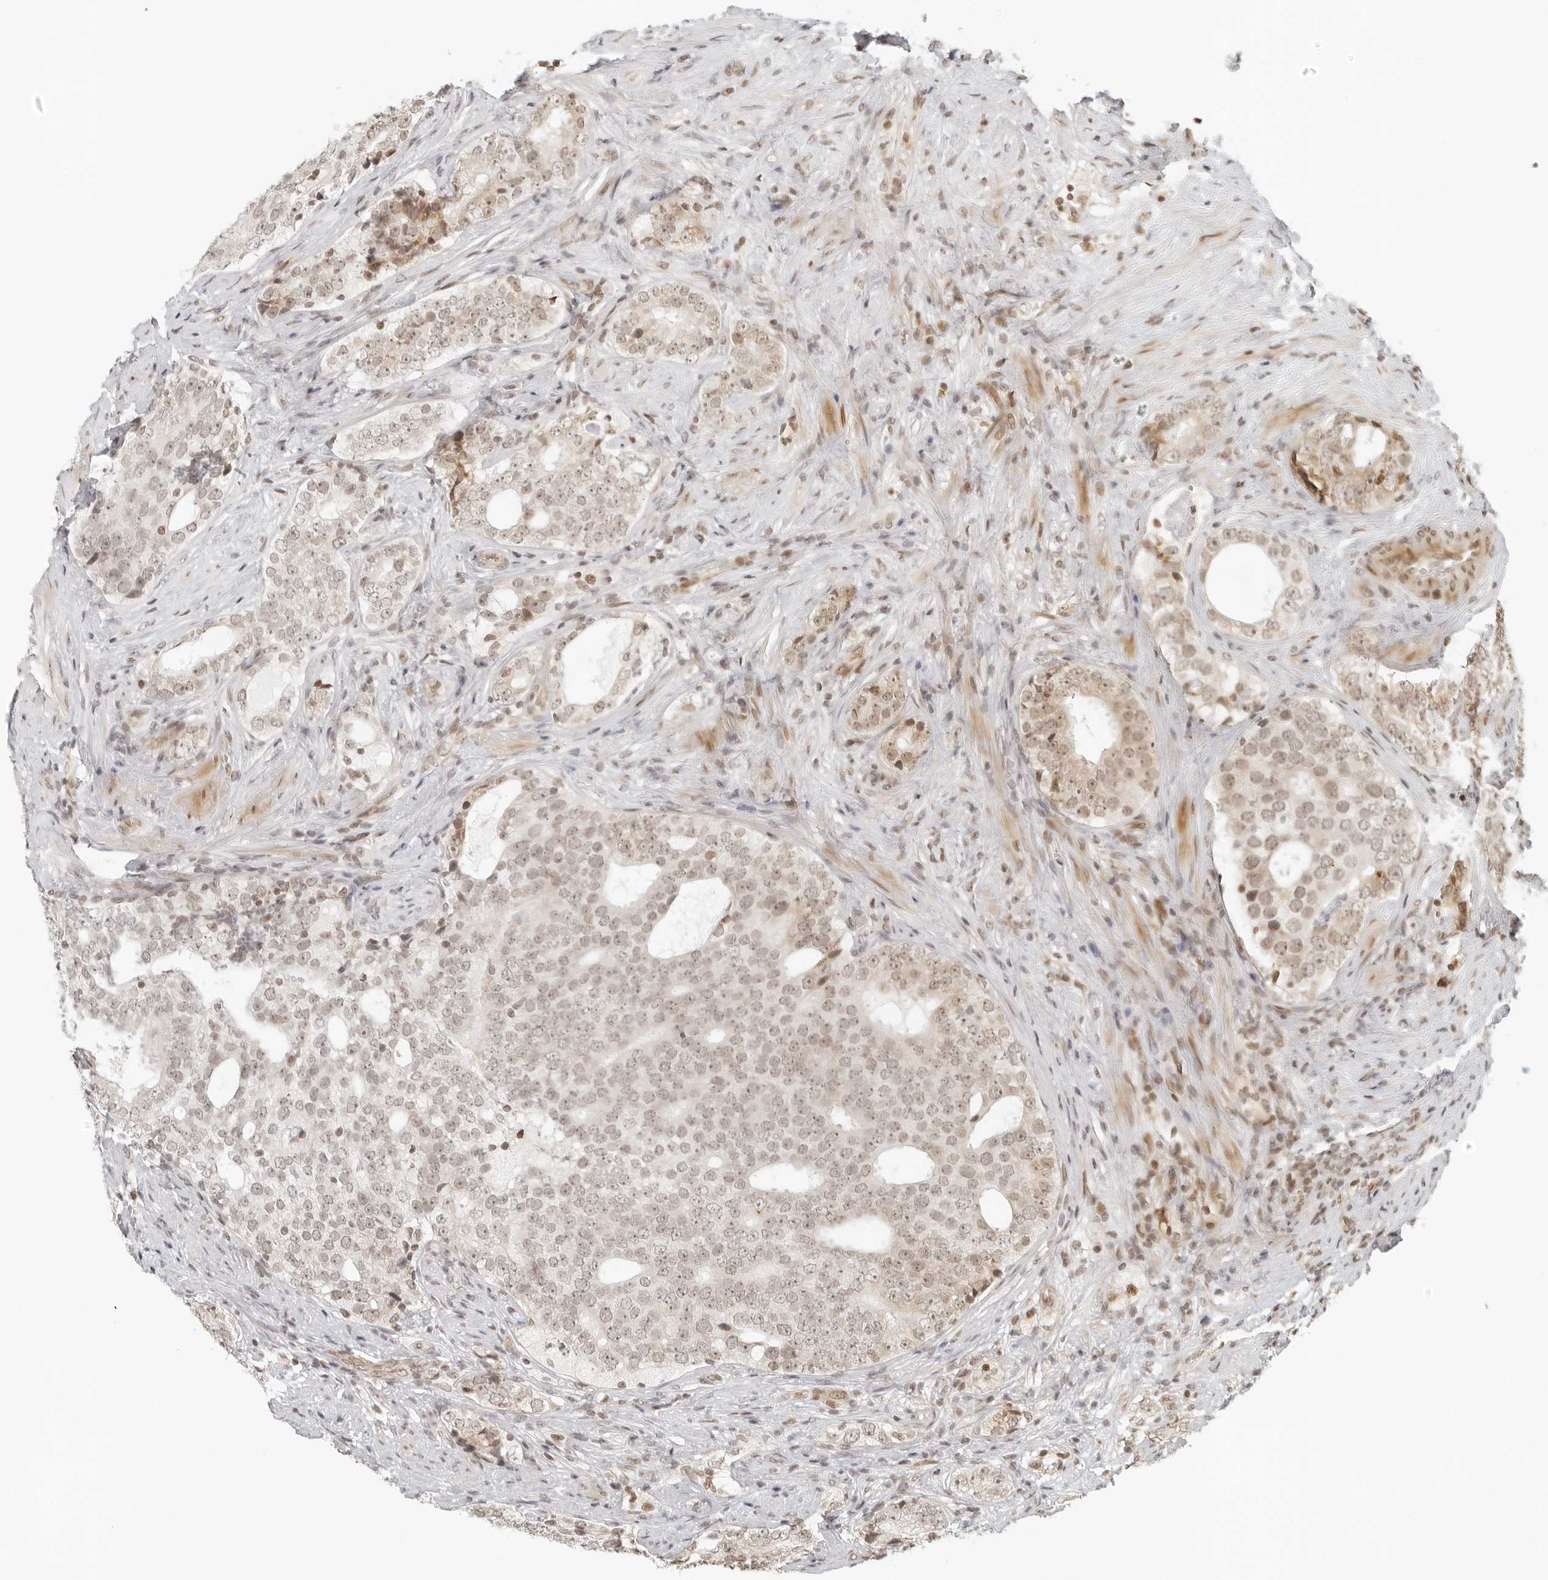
{"staining": {"intensity": "weak", "quantity": ">75%", "location": "cytoplasmic/membranous,nuclear"}, "tissue": "prostate cancer", "cell_type": "Tumor cells", "image_type": "cancer", "snomed": [{"axis": "morphology", "description": "Adenocarcinoma, High grade"}, {"axis": "topography", "description": "Prostate"}], "caption": "IHC (DAB (3,3'-diaminobenzidine)) staining of prostate cancer reveals weak cytoplasmic/membranous and nuclear protein expression in about >75% of tumor cells.", "gene": "ZNF407", "patient": {"sex": "male", "age": 56}}